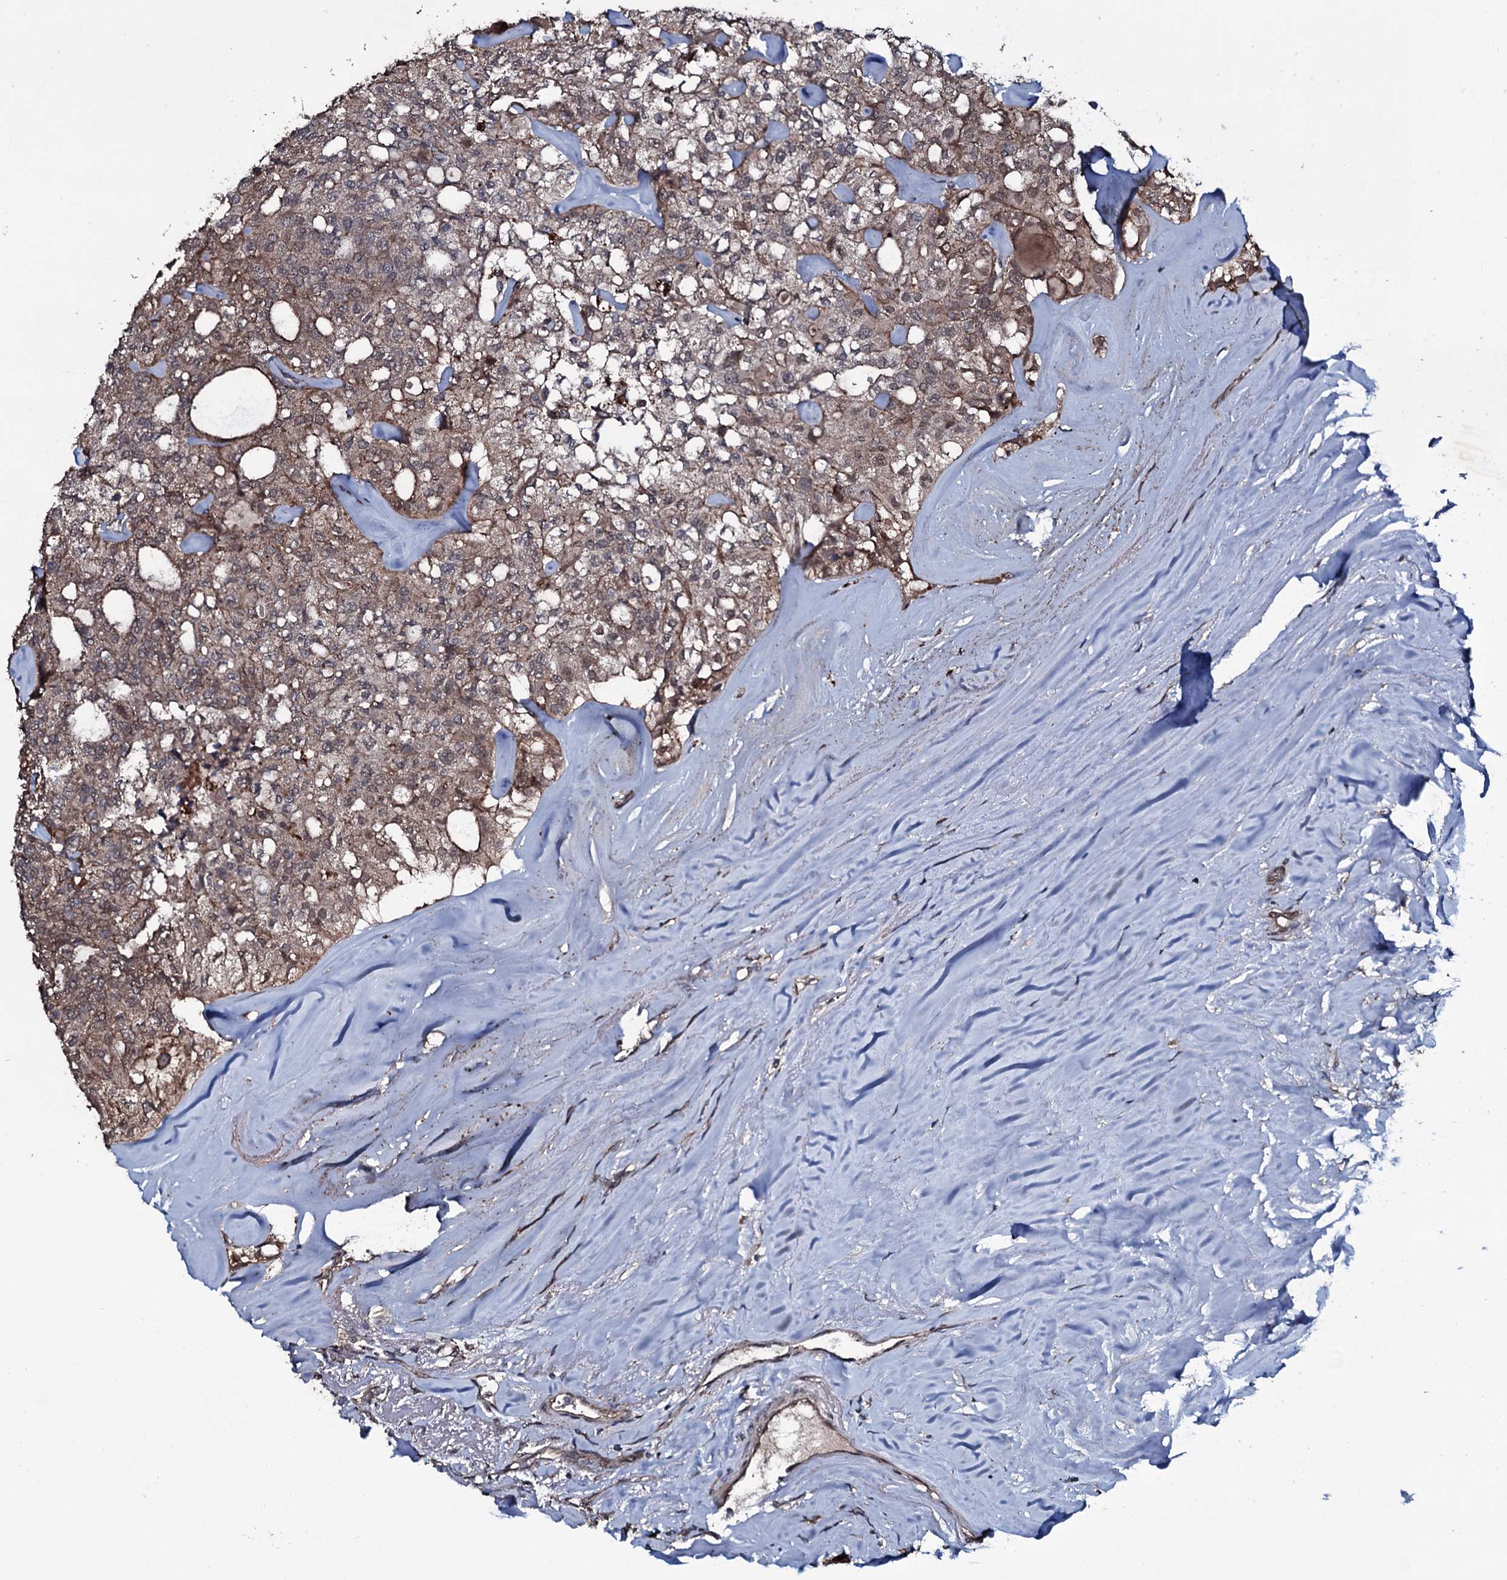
{"staining": {"intensity": "moderate", "quantity": ">75%", "location": "cytoplasmic/membranous,nuclear"}, "tissue": "thyroid cancer", "cell_type": "Tumor cells", "image_type": "cancer", "snomed": [{"axis": "morphology", "description": "Follicular adenoma carcinoma, NOS"}, {"axis": "topography", "description": "Thyroid gland"}], "caption": "Brown immunohistochemical staining in human follicular adenoma carcinoma (thyroid) exhibits moderate cytoplasmic/membranous and nuclear staining in approximately >75% of tumor cells.", "gene": "MRPS31", "patient": {"sex": "male", "age": 75}}